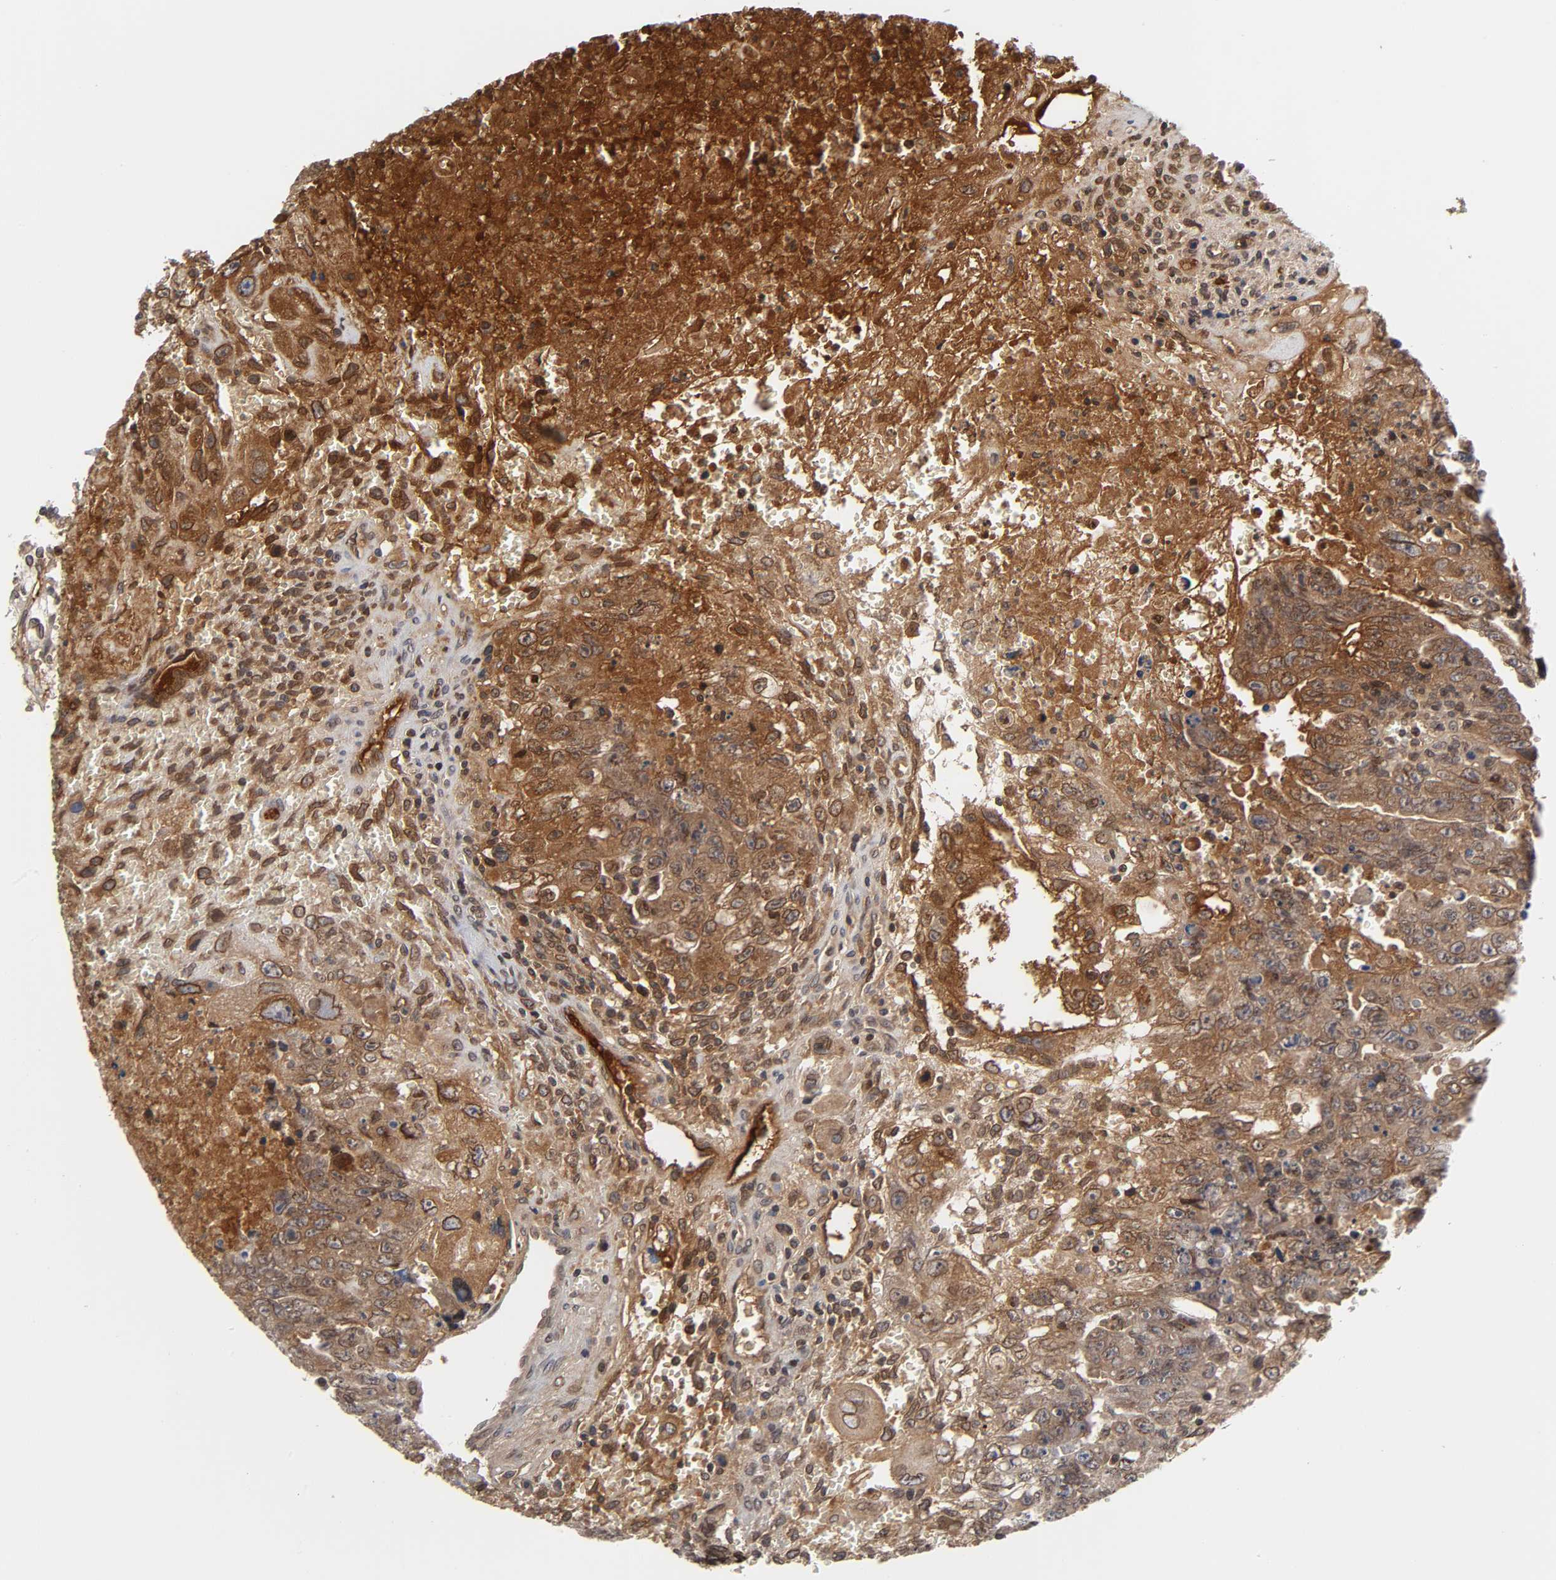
{"staining": {"intensity": "strong", "quantity": ">75%", "location": "cytoplasmic/membranous,nuclear"}, "tissue": "testis cancer", "cell_type": "Tumor cells", "image_type": "cancer", "snomed": [{"axis": "morphology", "description": "Carcinoma, Embryonal, NOS"}, {"axis": "topography", "description": "Testis"}], "caption": "Immunohistochemistry (IHC) of human testis embryonal carcinoma reveals high levels of strong cytoplasmic/membranous and nuclear staining in about >75% of tumor cells. The protein is stained brown, and the nuclei are stained in blue (DAB IHC with brightfield microscopy, high magnification).", "gene": "CPN2", "patient": {"sex": "male", "age": 28}}